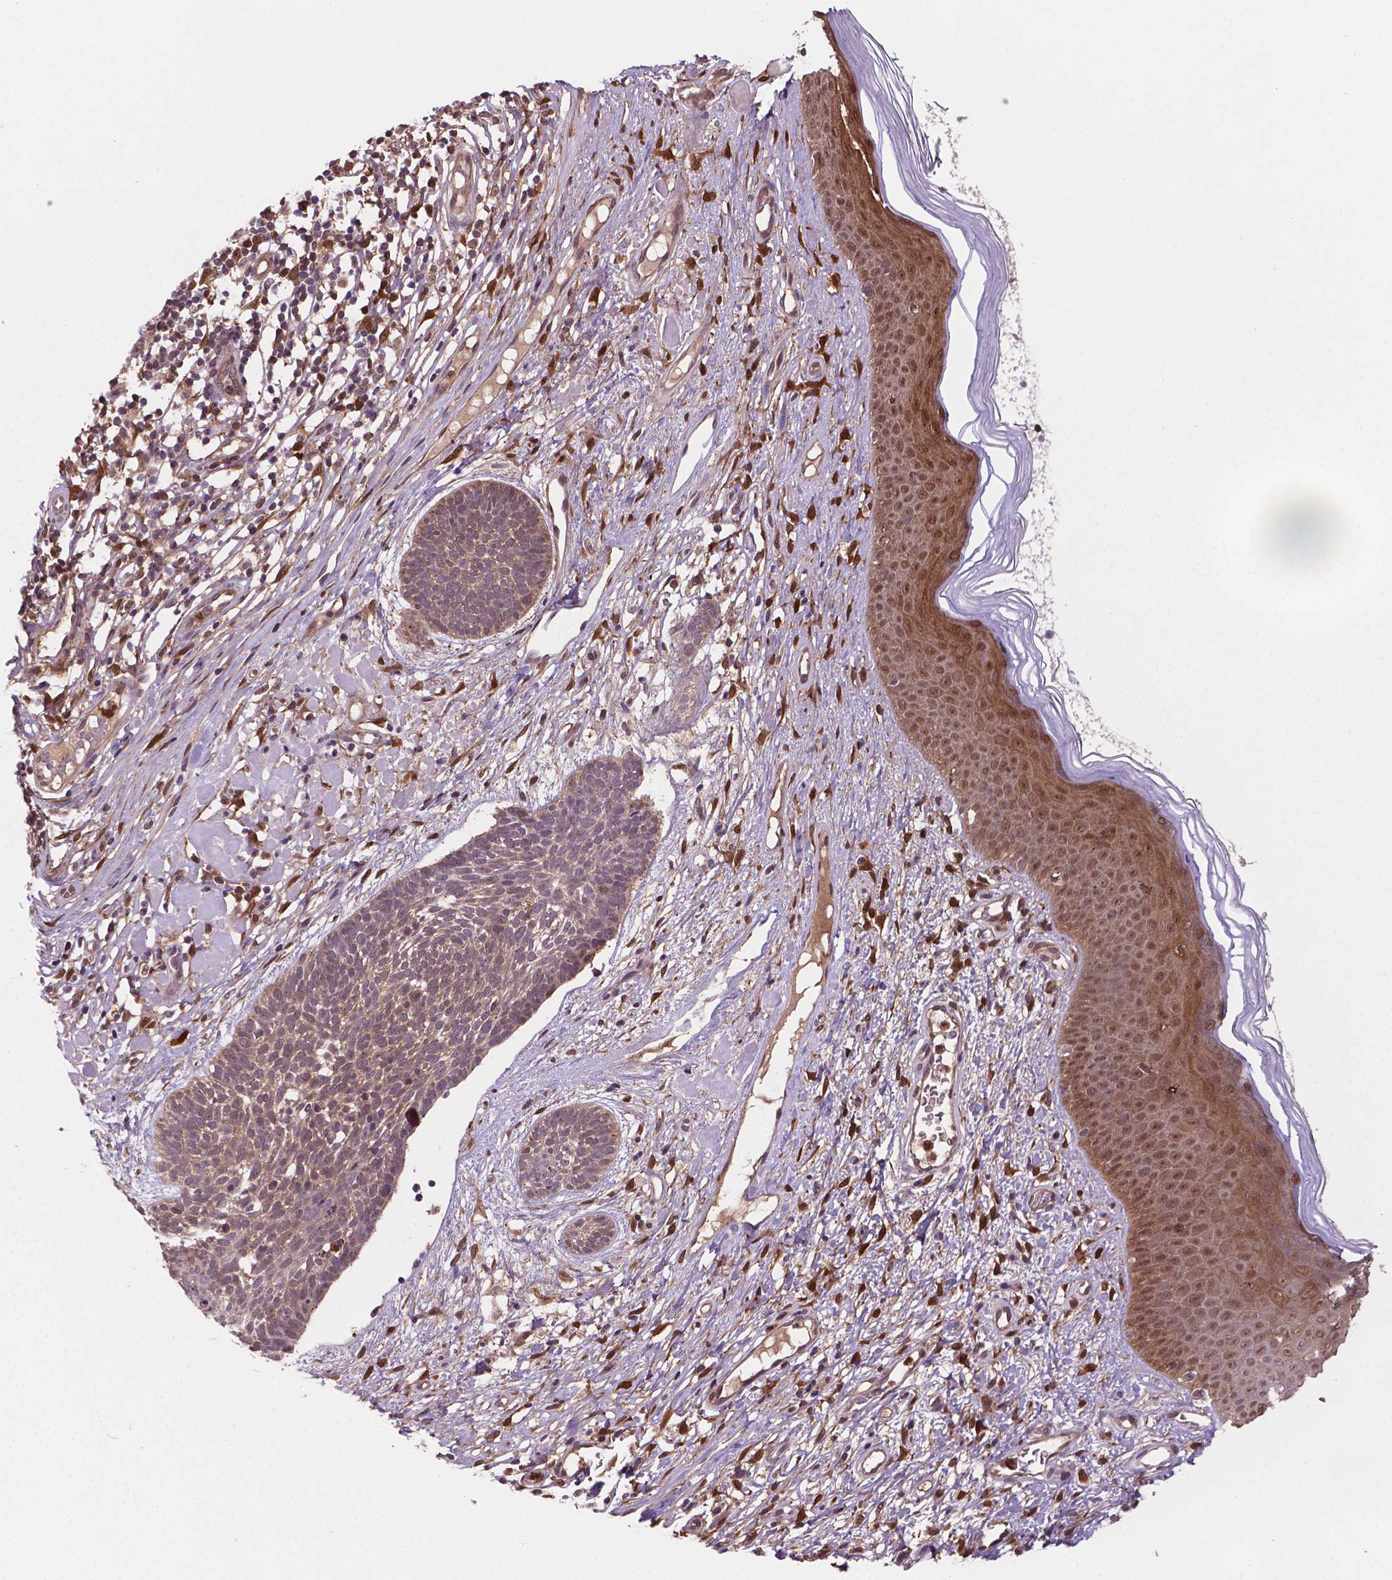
{"staining": {"intensity": "weak", "quantity": ">75%", "location": "cytoplasmic/membranous"}, "tissue": "skin cancer", "cell_type": "Tumor cells", "image_type": "cancer", "snomed": [{"axis": "morphology", "description": "Basal cell carcinoma"}, {"axis": "topography", "description": "Skin"}], "caption": "Immunohistochemical staining of skin basal cell carcinoma reveals low levels of weak cytoplasmic/membranous staining in approximately >75% of tumor cells. Using DAB (brown) and hematoxylin (blue) stains, captured at high magnification using brightfield microscopy.", "gene": "PLIN3", "patient": {"sex": "male", "age": 85}}